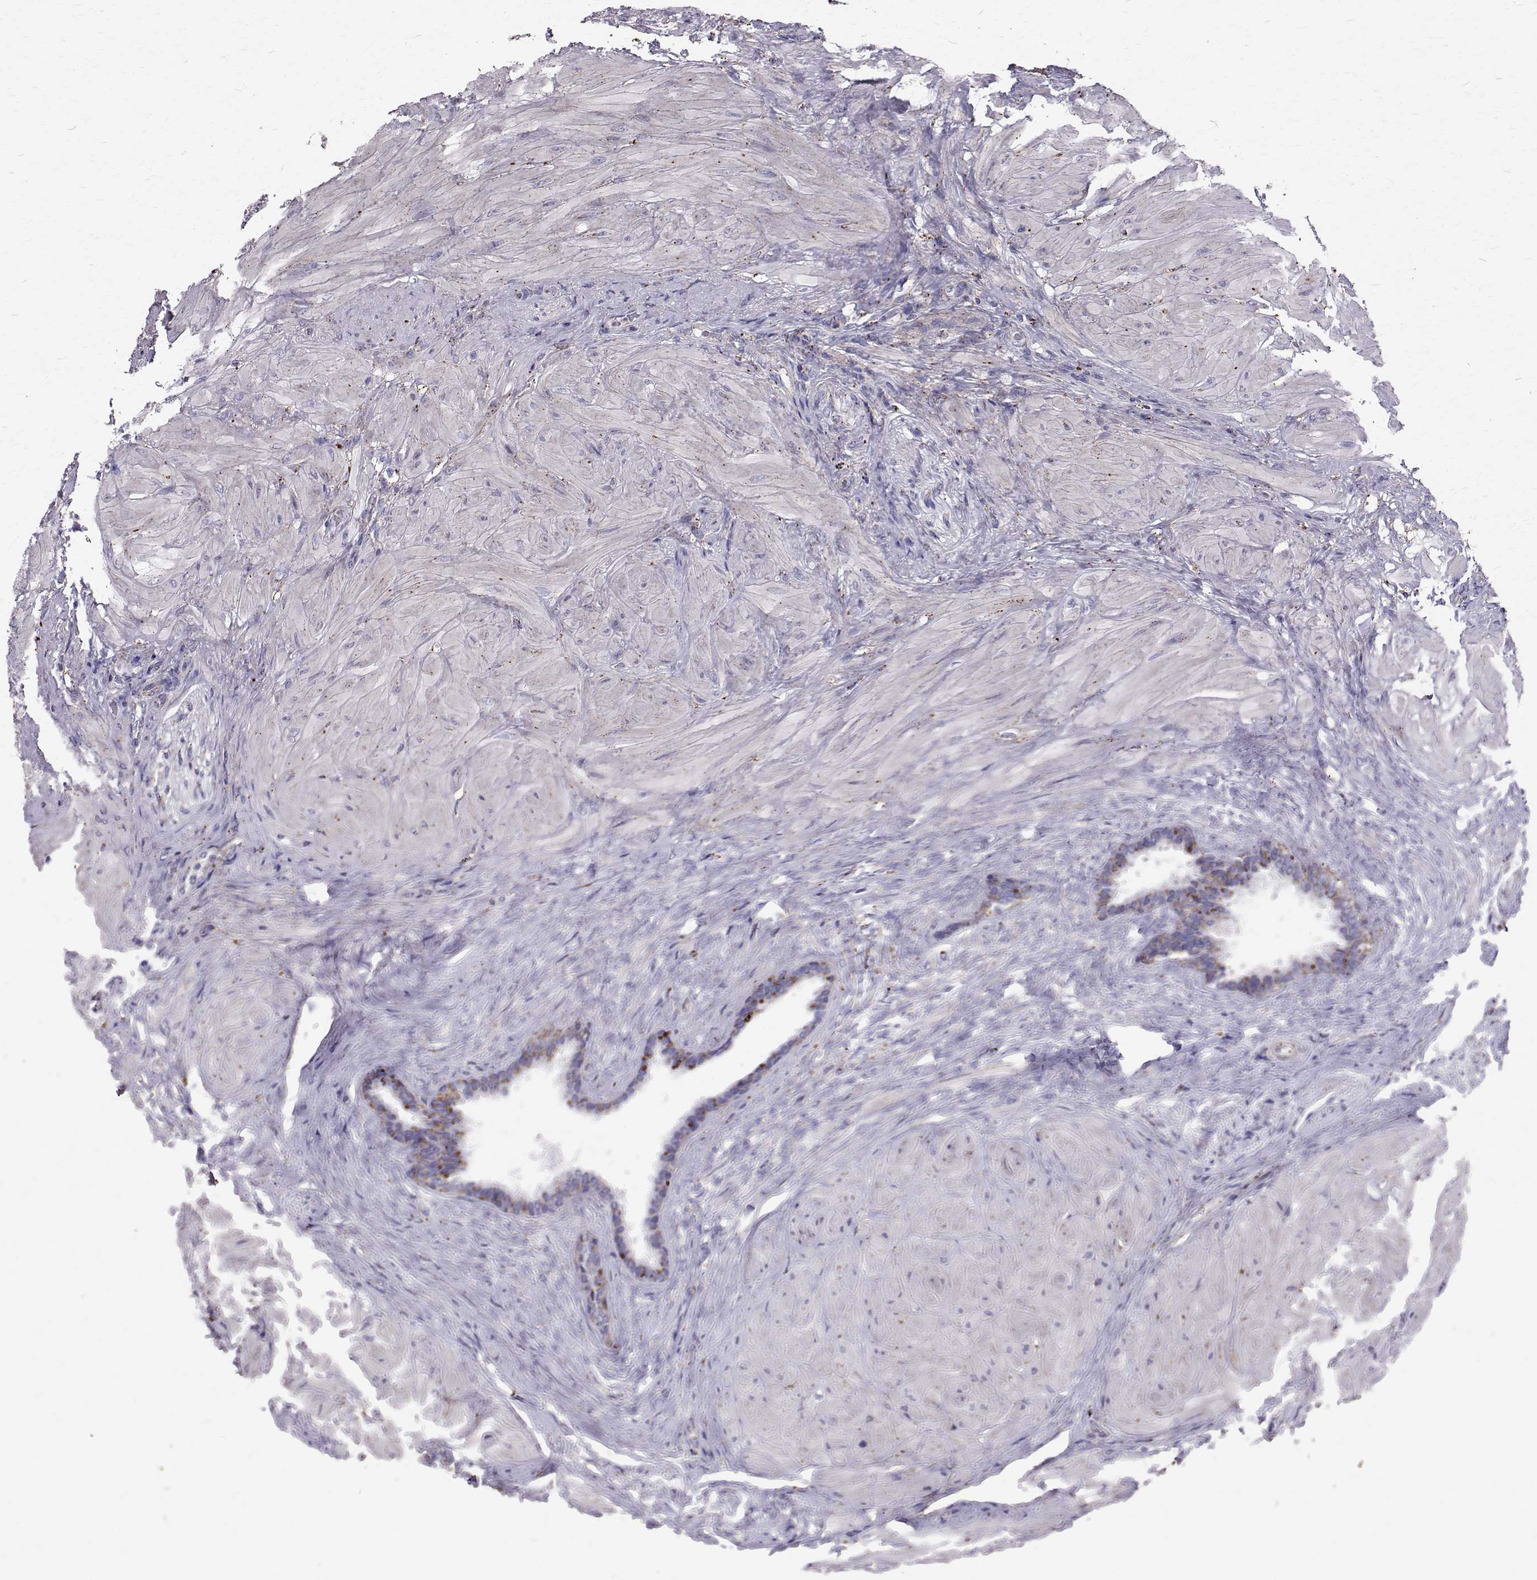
{"staining": {"intensity": "strong", "quantity": "25%-75%", "location": "cytoplasmic/membranous"}, "tissue": "seminal vesicle", "cell_type": "Glandular cells", "image_type": "normal", "snomed": [{"axis": "morphology", "description": "Normal tissue, NOS"}, {"axis": "topography", "description": "Seminal veicle"}], "caption": "High-magnification brightfield microscopy of normal seminal vesicle stained with DAB (brown) and counterstained with hematoxylin (blue). glandular cells exhibit strong cytoplasmic/membranous positivity is appreciated in about25%-75% of cells.", "gene": "TPP1", "patient": {"sex": "male", "age": 57}}